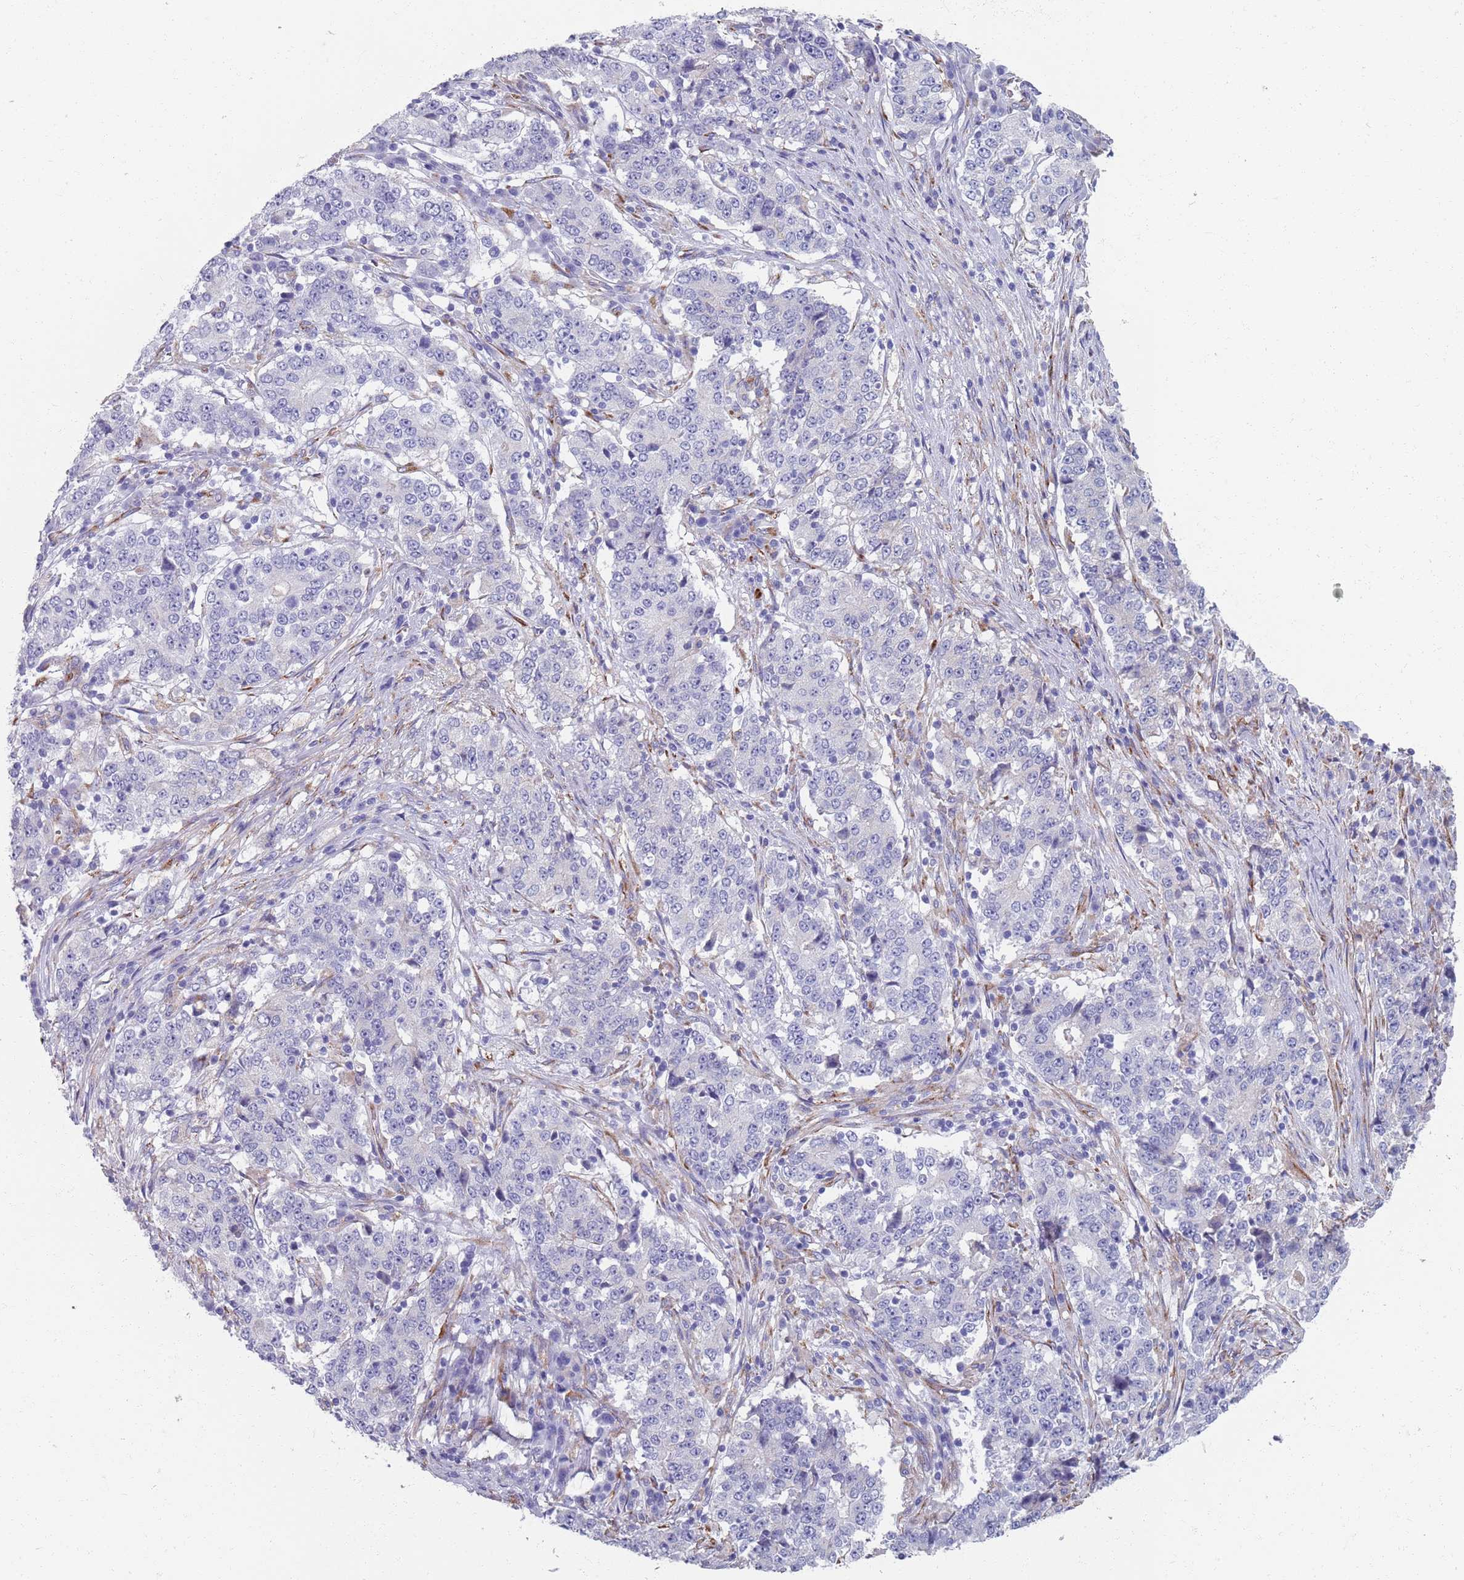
{"staining": {"intensity": "negative", "quantity": "none", "location": "none"}, "tissue": "stomach cancer", "cell_type": "Tumor cells", "image_type": "cancer", "snomed": [{"axis": "morphology", "description": "Adenocarcinoma, NOS"}, {"axis": "topography", "description": "Stomach"}], "caption": "Histopathology image shows no significant protein positivity in tumor cells of stomach cancer.", "gene": "PLOD1", "patient": {"sex": "male", "age": 59}}